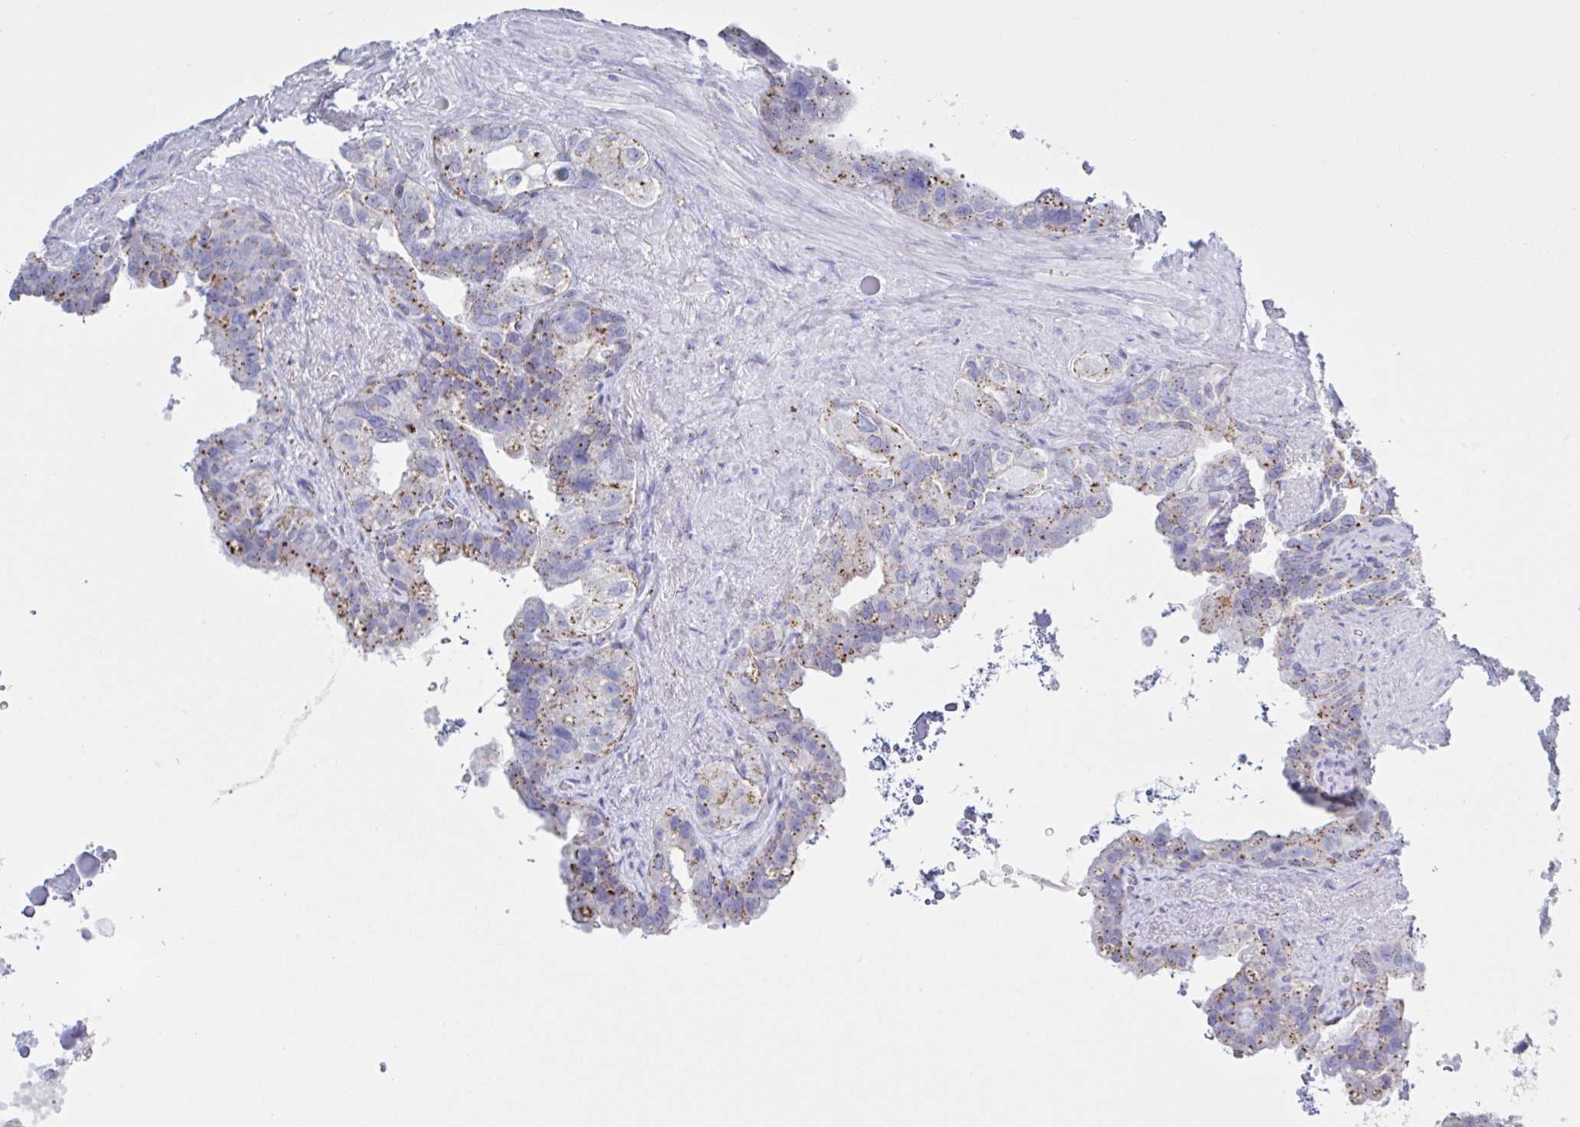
{"staining": {"intensity": "moderate", "quantity": "25%-75%", "location": "cytoplasmic/membranous"}, "tissue": "seminal vesicle", "cell_type": "Glandular cells", "image_type": "normal", "snomed": [{"axis": "morphology", "description": "Normal tissue, NOS"}, {"axis": "topography", "description": "Seminal veicle"}, {"axis": "topography", "description": "Peripheral nerve tissue"}], "caption": "Protein staining of benign seminal vesicle demonstrates moderate cytoplasmic/membranous positivity in approximately 25%-75% of glandular cells.", "gene": "CHMP5", "patient": {"sex": "male", "age": 76}}